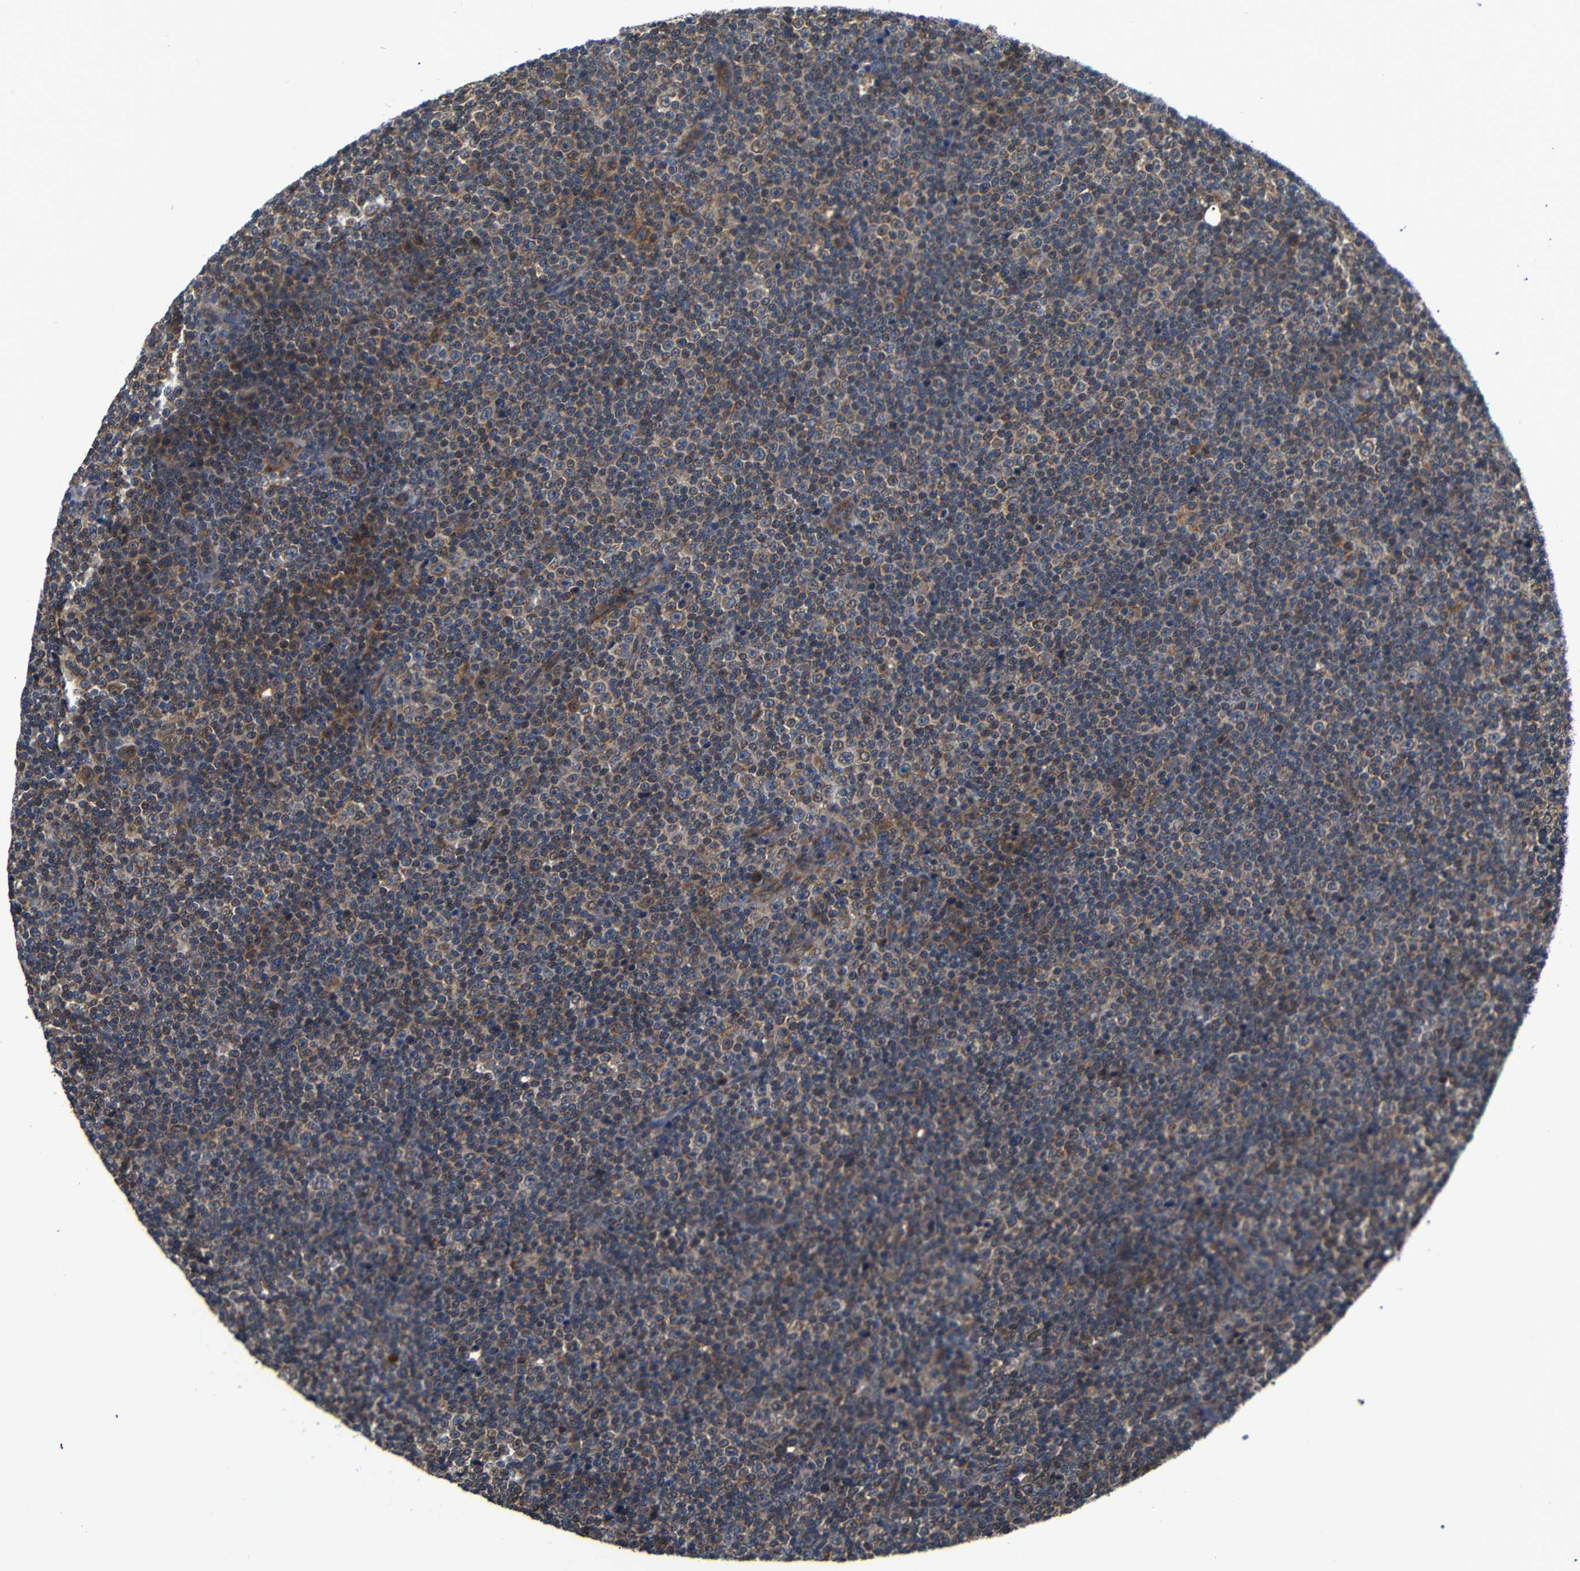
{"staining": {"intensity": "moderate", "quantity": ">75%", "location": "cytoplasmic/membranous"}, "tissue": "lymphoma", "cell_type": "Tumor cells", "image_type": "cancer", "snomed": [{"axis": "morphology", "description": "Malignant lymphoma, non-Hodgkin's type, Low grade"}, {"axis": "topography", "description": "Lymph node"}], "caption": "An IHC micrograph of tumor tissue is shown. Protein staining in brown highlights moderate cytoplasmic/membranous positivity in malignant lymphoma, non-Hodgkin's type (low-grade) within tumor cells. The staining is performed using DAB brown chromogen to label protein expression. The nuclei are counter-stained blue using hematoxylin.", "gene": "KANK4", "patient": {"sex": "female", "age": 67}}